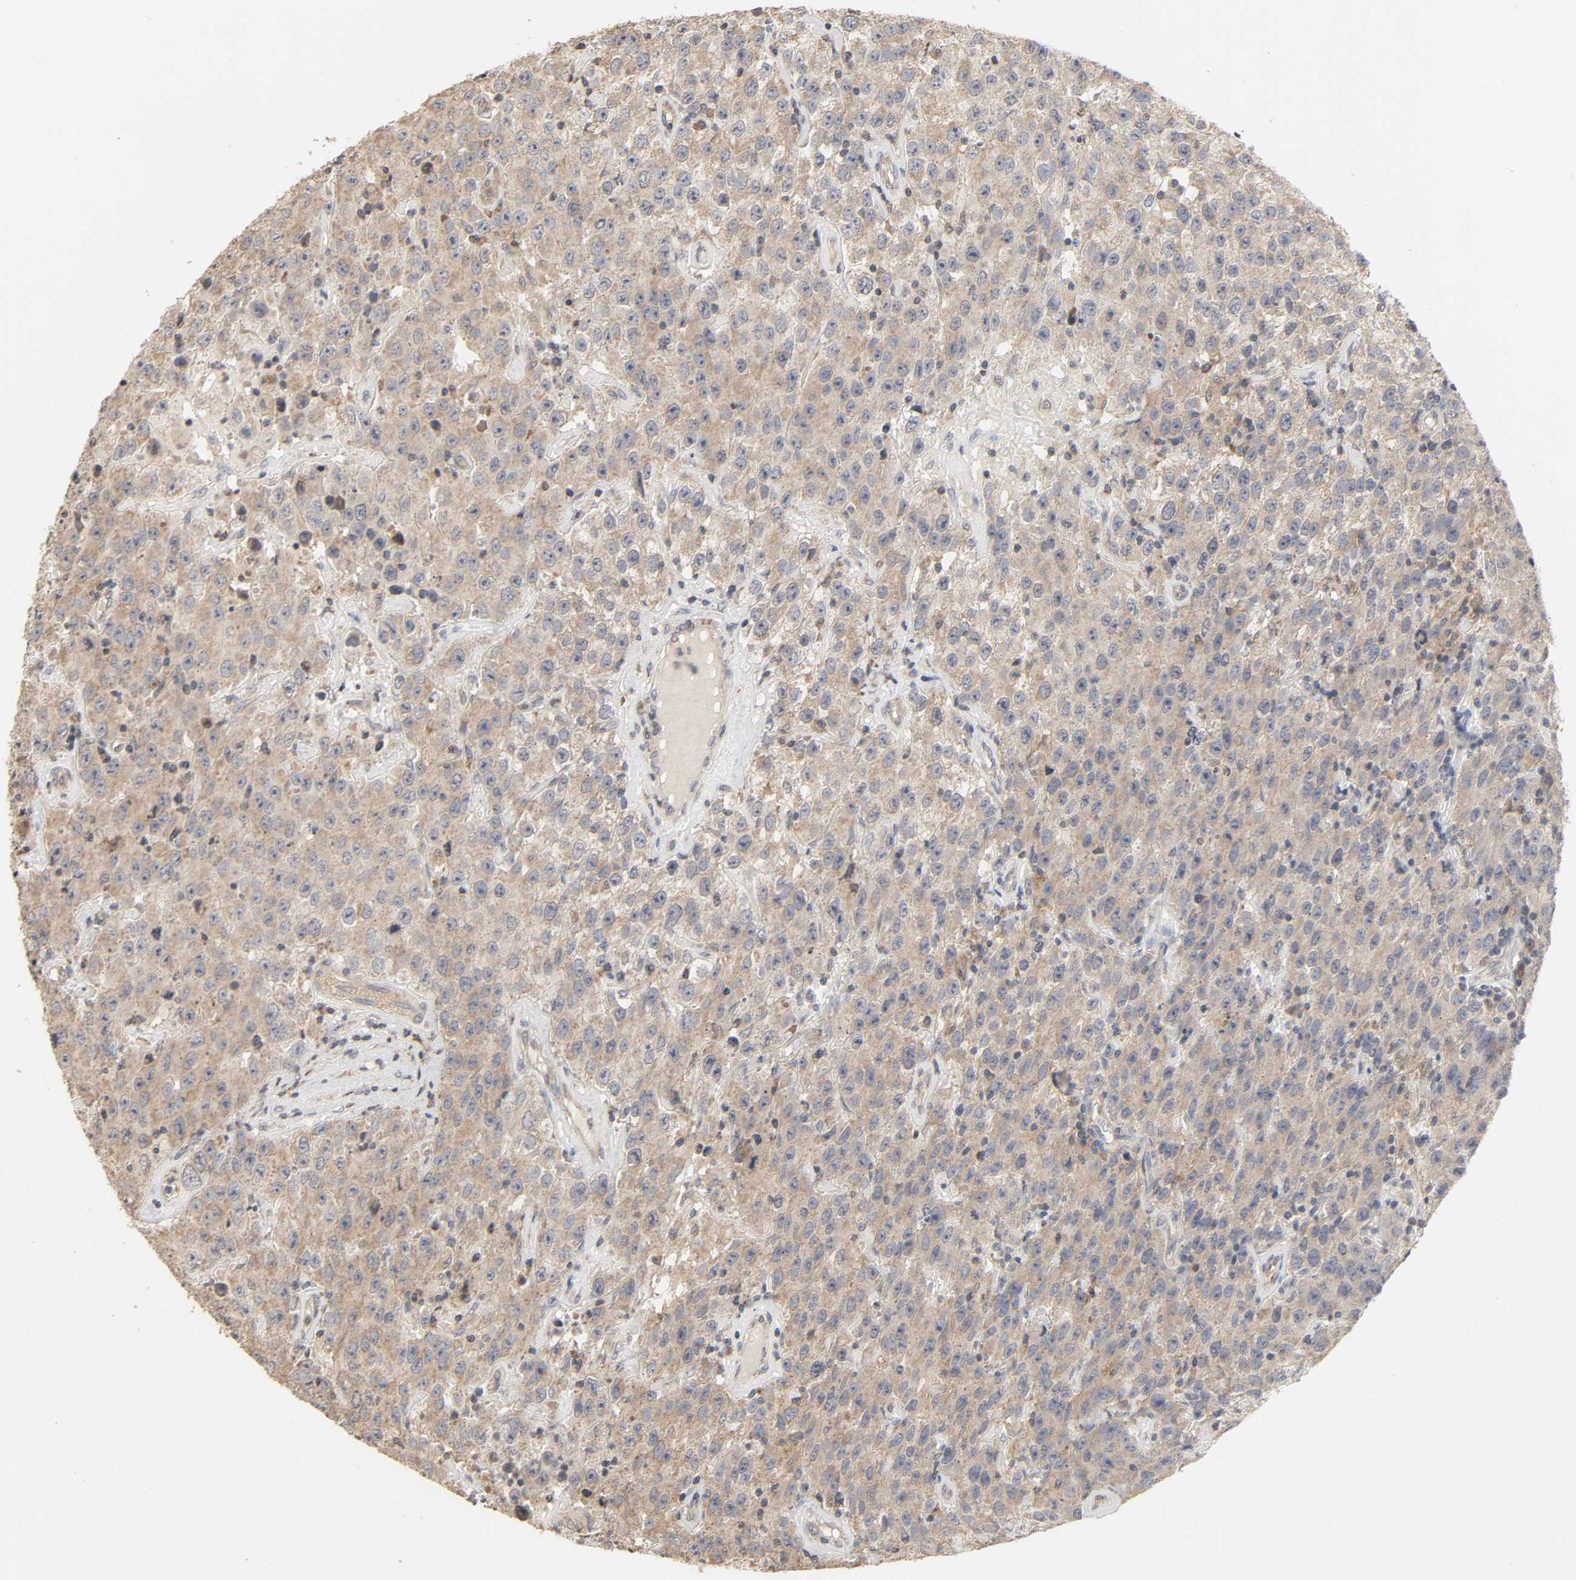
{"staining": {"intensity": "weak", "quantity": ">75%", "location": "cytoplasmic/membranous"}, "tissue": "testis cancer", "cell_type": "Tumor cells", "image_type": "cancer", "snomed": [{"axis": "morphology", "description": "Seminoma, NOS"}, {"axis": "topography", "description": "Testis"}], "caption": "Protein staining of testis seminoma tissue demonstrates weak cytoplasmic/membranous staining in approximately >75% of tumor cells. The staining is performed using DAB brown chromogen to label protein expression. The nuclei are counter-stained blue using hematoxylin.", "gene": "CLEC4E", "patient": {"sex": "male", "age": 52}}